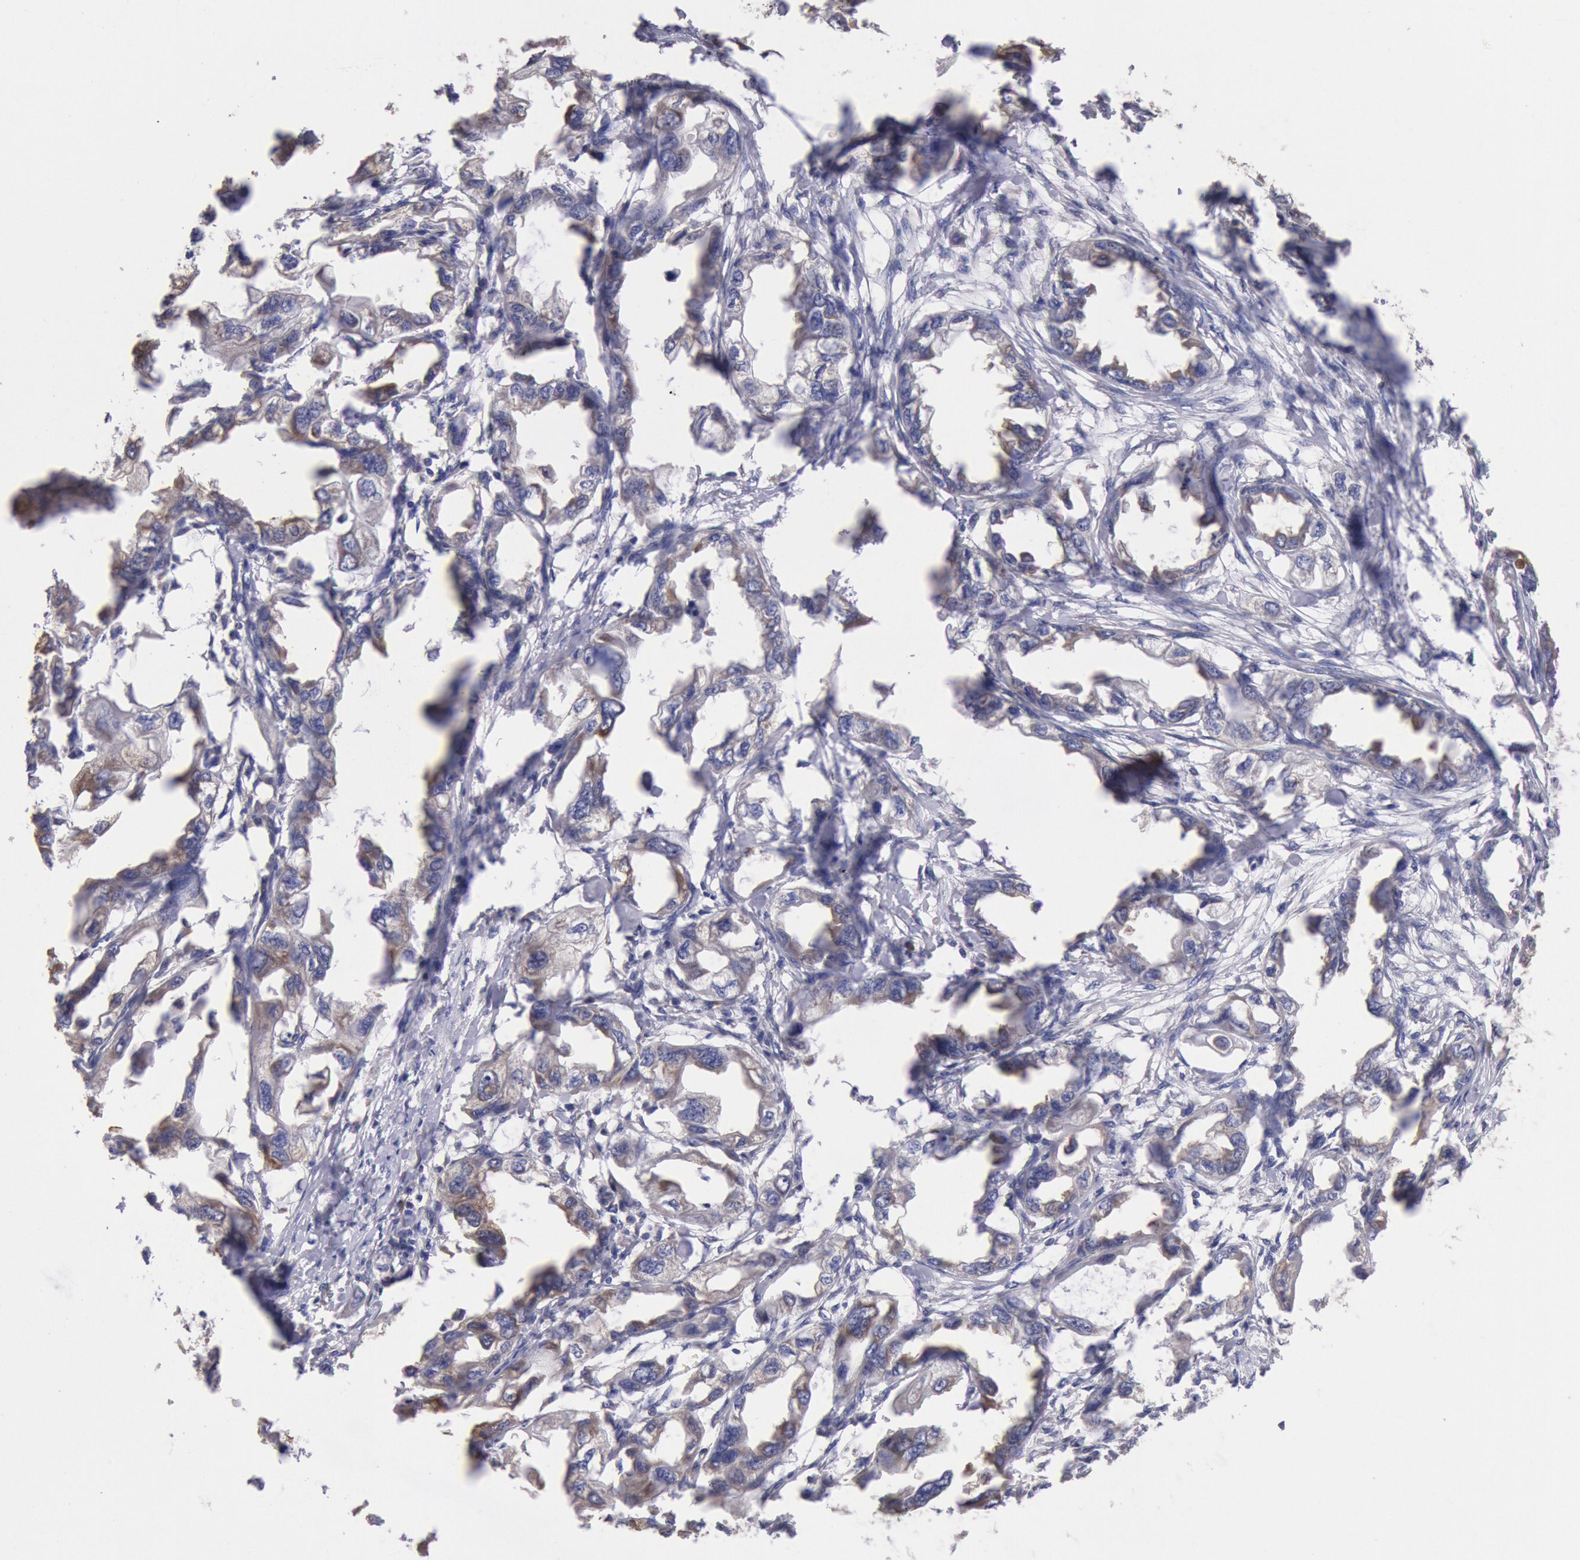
{"staining": {"intensity": "moderate", "quantity": "<25%", "location": "cytoplasmic/membranous"}, "tissue": "endometrial cancer", "cell_type": "Tumor cells", "image_type": "cancer", "snomed": [{"axis": "morphology", "description": "Adenocarcinoma, NOS"}, {"axis": "topography", "description": "Endometrium"}], "caption": "A high-resolution image shows immunohistochemistry staining of endometrial adenocarcinoma, which displays moderate cytoplasmic/membranous staining in about <25% of tumor cells.", "gene": "DRG1", "patient": {"sex": "female", "age": 67}}